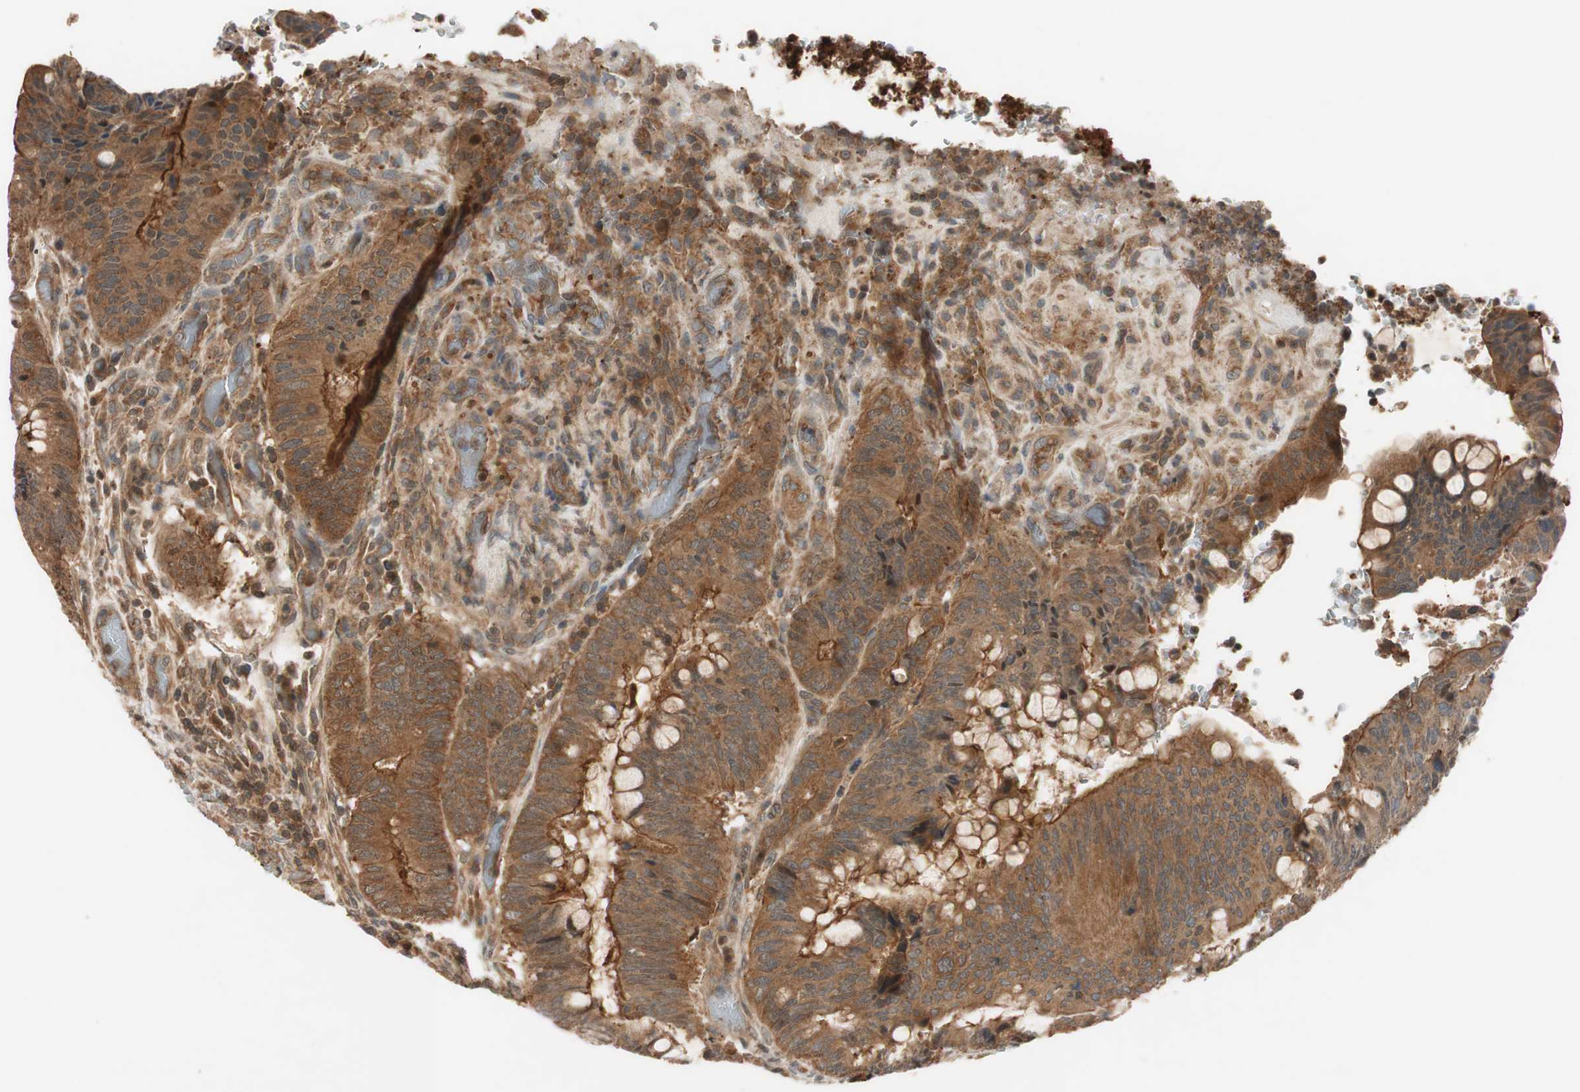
{"staining": {"intensity": "moderate", "quantity": ">75%", "location": "cytoplasmic/membranous"}, "tissue": "colorectal cancer", "cell_type": "Tumor cells", "image_type": "cancer", "snomed": [{"axis": "morphology", "description": "Normal tissue, NOS"}, {"axis": "morphology", "description": "Adenocarcinoma, NOS"}, {"axis": "topography", "description": "Rectum"}, {"axis": "topography", "description": "Peripheral nerve tissue"}], "caption": "IHC (DAB (3,3'-diaminobenzidine)) staining of human adenocarcinoma (colorectal) shows moderate cytoplasmic/membranous protein positivity in about >75% of tumor cells. The staining is performed using DAB brown chromogen to label protein expression. The nuclei are counter-stained blue using hematoxylin.", "gene": "EPHA8", "patient": {"sex": "male", "age": 92}}